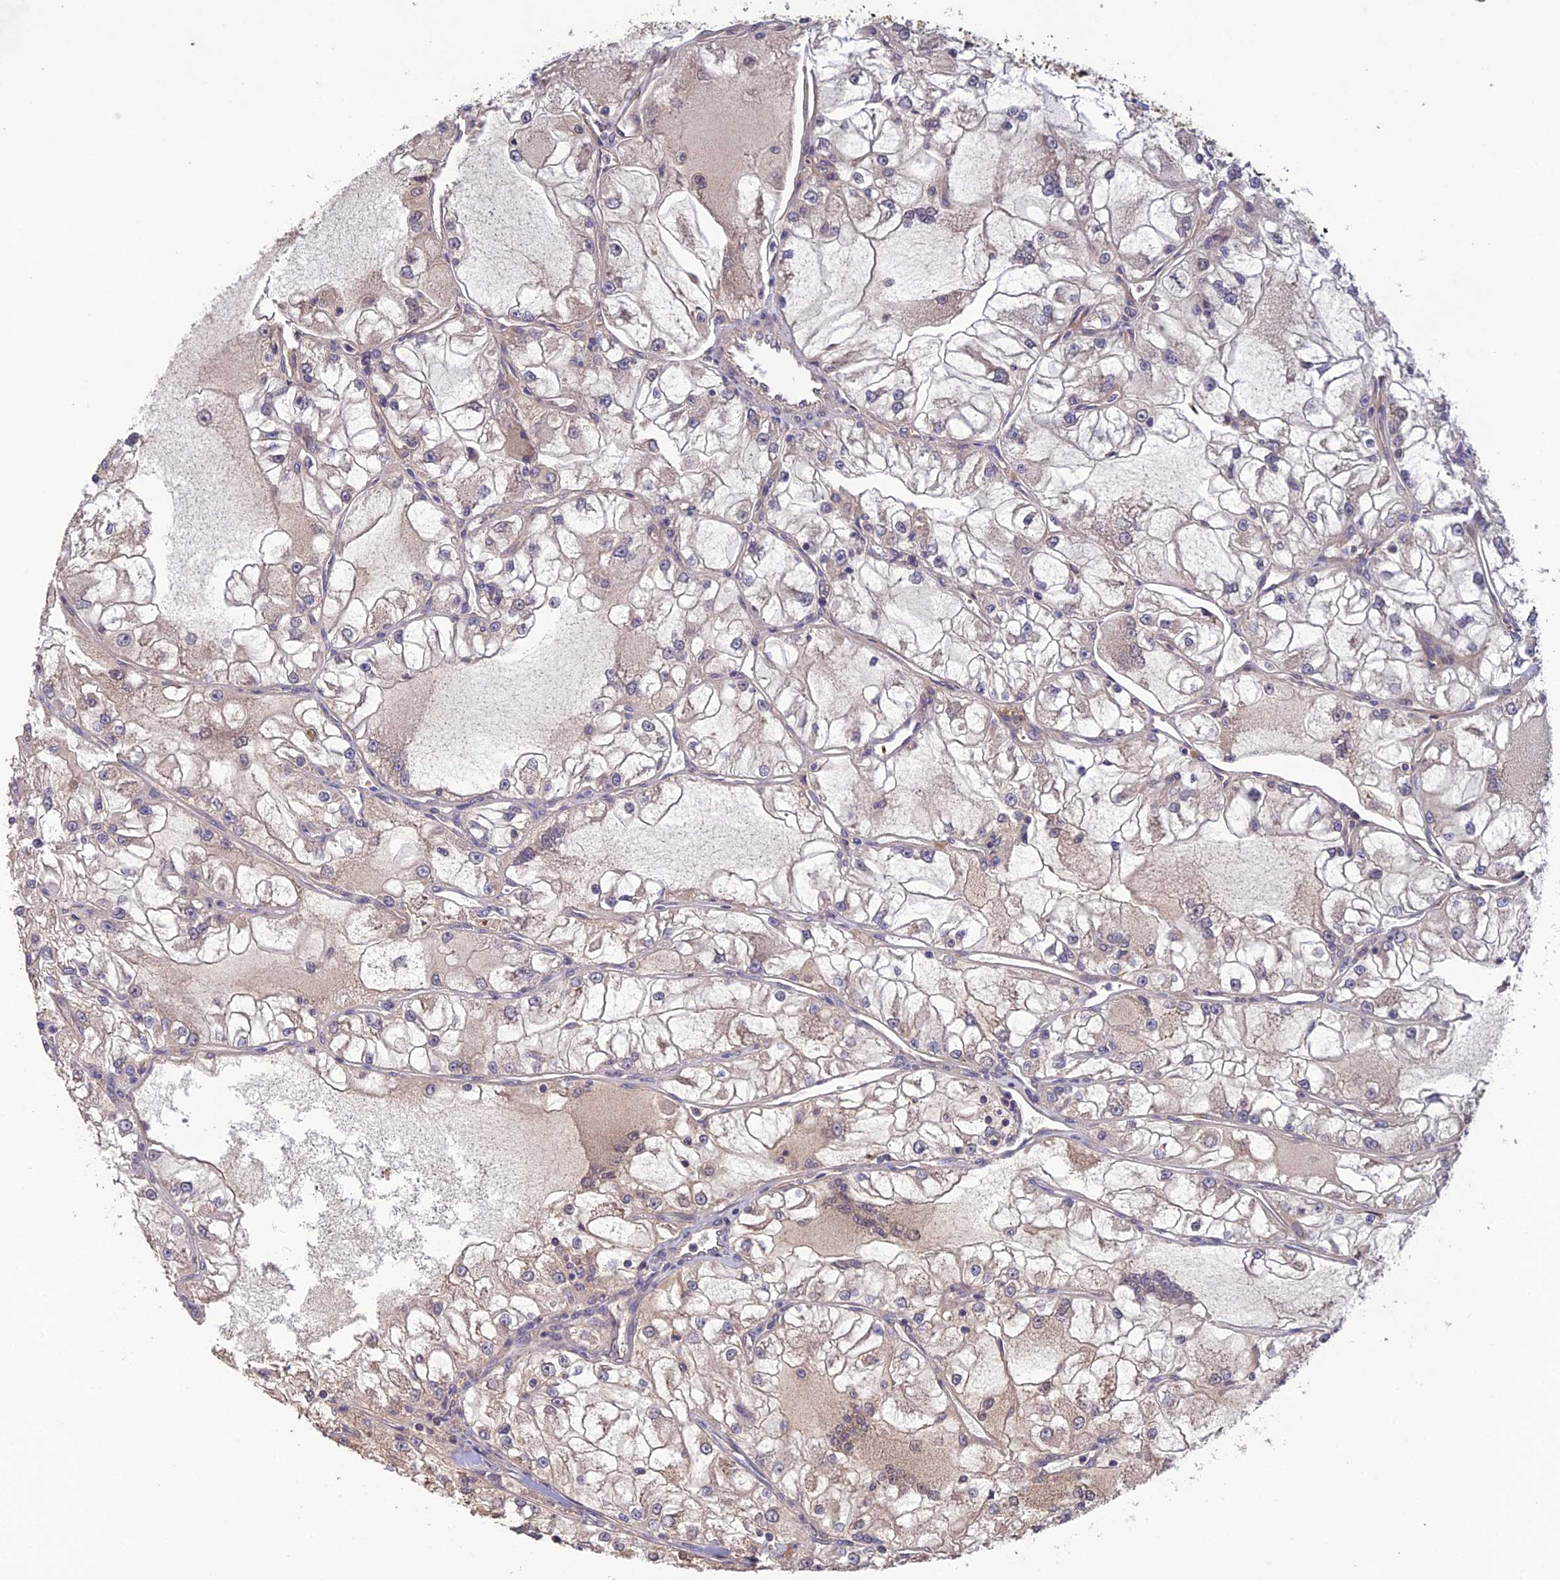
{"staining": {"intensity": "negative", "quantity": "none", "location": "none"}, "tissue": "renal cancer", "cell_type": "Tumor cells", "image_type": "cancer", "snomed": [{"axis": "morphology", "description": "Adenocarcinoma, NOS"}, {"axis": "topography", "description": "Kidney"}], "caption": "An IHC image of renal cancer is shown. There is no staining in tumor cells of renal cancer.", "gene": "SLC39A13", "patient": {"sex": "female", "age": 72}}